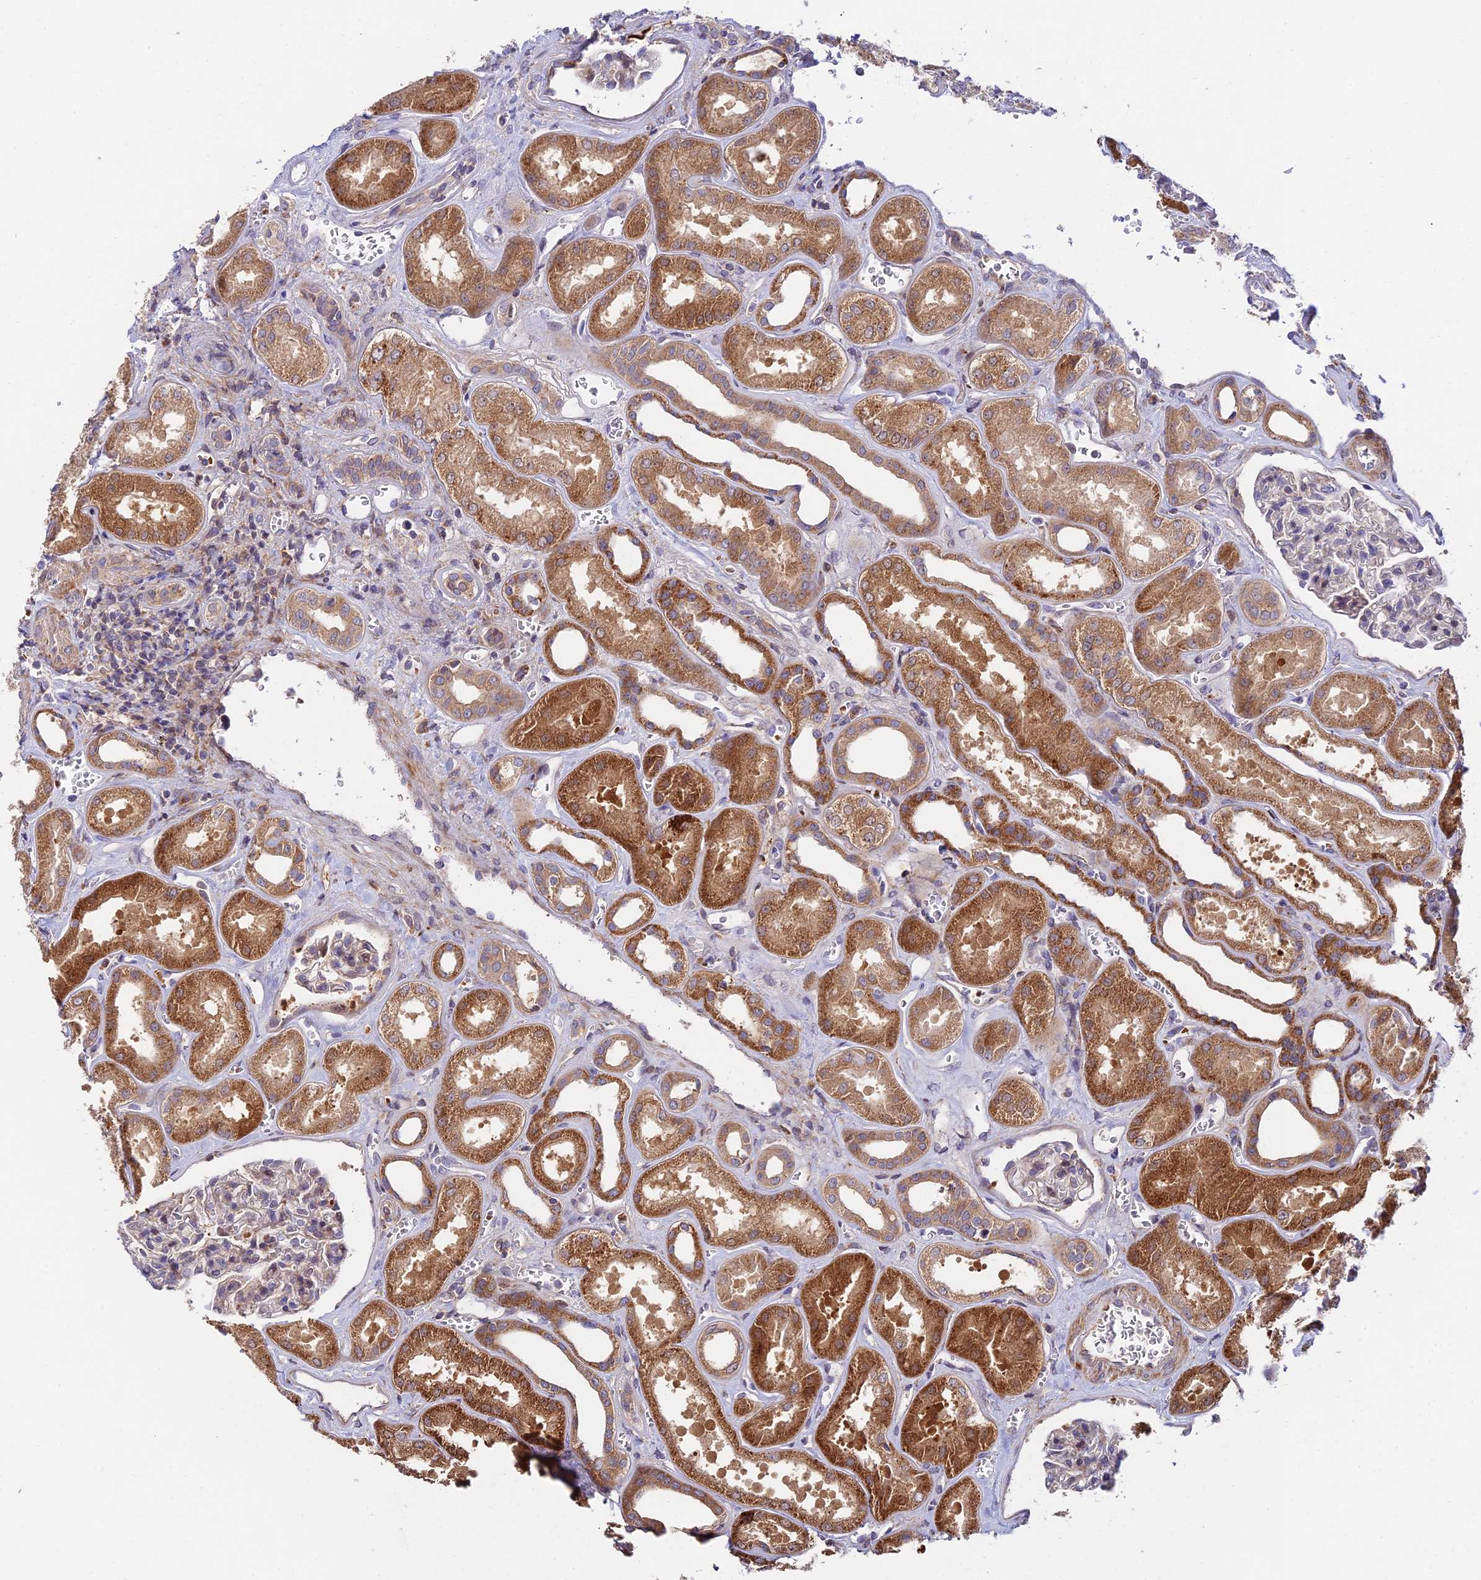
{"staining": {"intensity": "weak", "quantity": "<25%", "location": "cytoplasmic/membranous"}, "tissue": "kidney", "cell_type": "Cells in glomeruli", "image_type": "normal", "snomed": [{"axis": "morphology", "description": "Normal tissue, NOS"}, {"axis": "morphology", "description": "Adenocarcinoma, NOS"}, {"axis": "topography", "description": "Kidney"}], "caption": "IHC of benign kidney demonstrates no expression in cells in glomeruli.", "gene": "FUOM", "patient": {"sex": "female", "age": 68}}